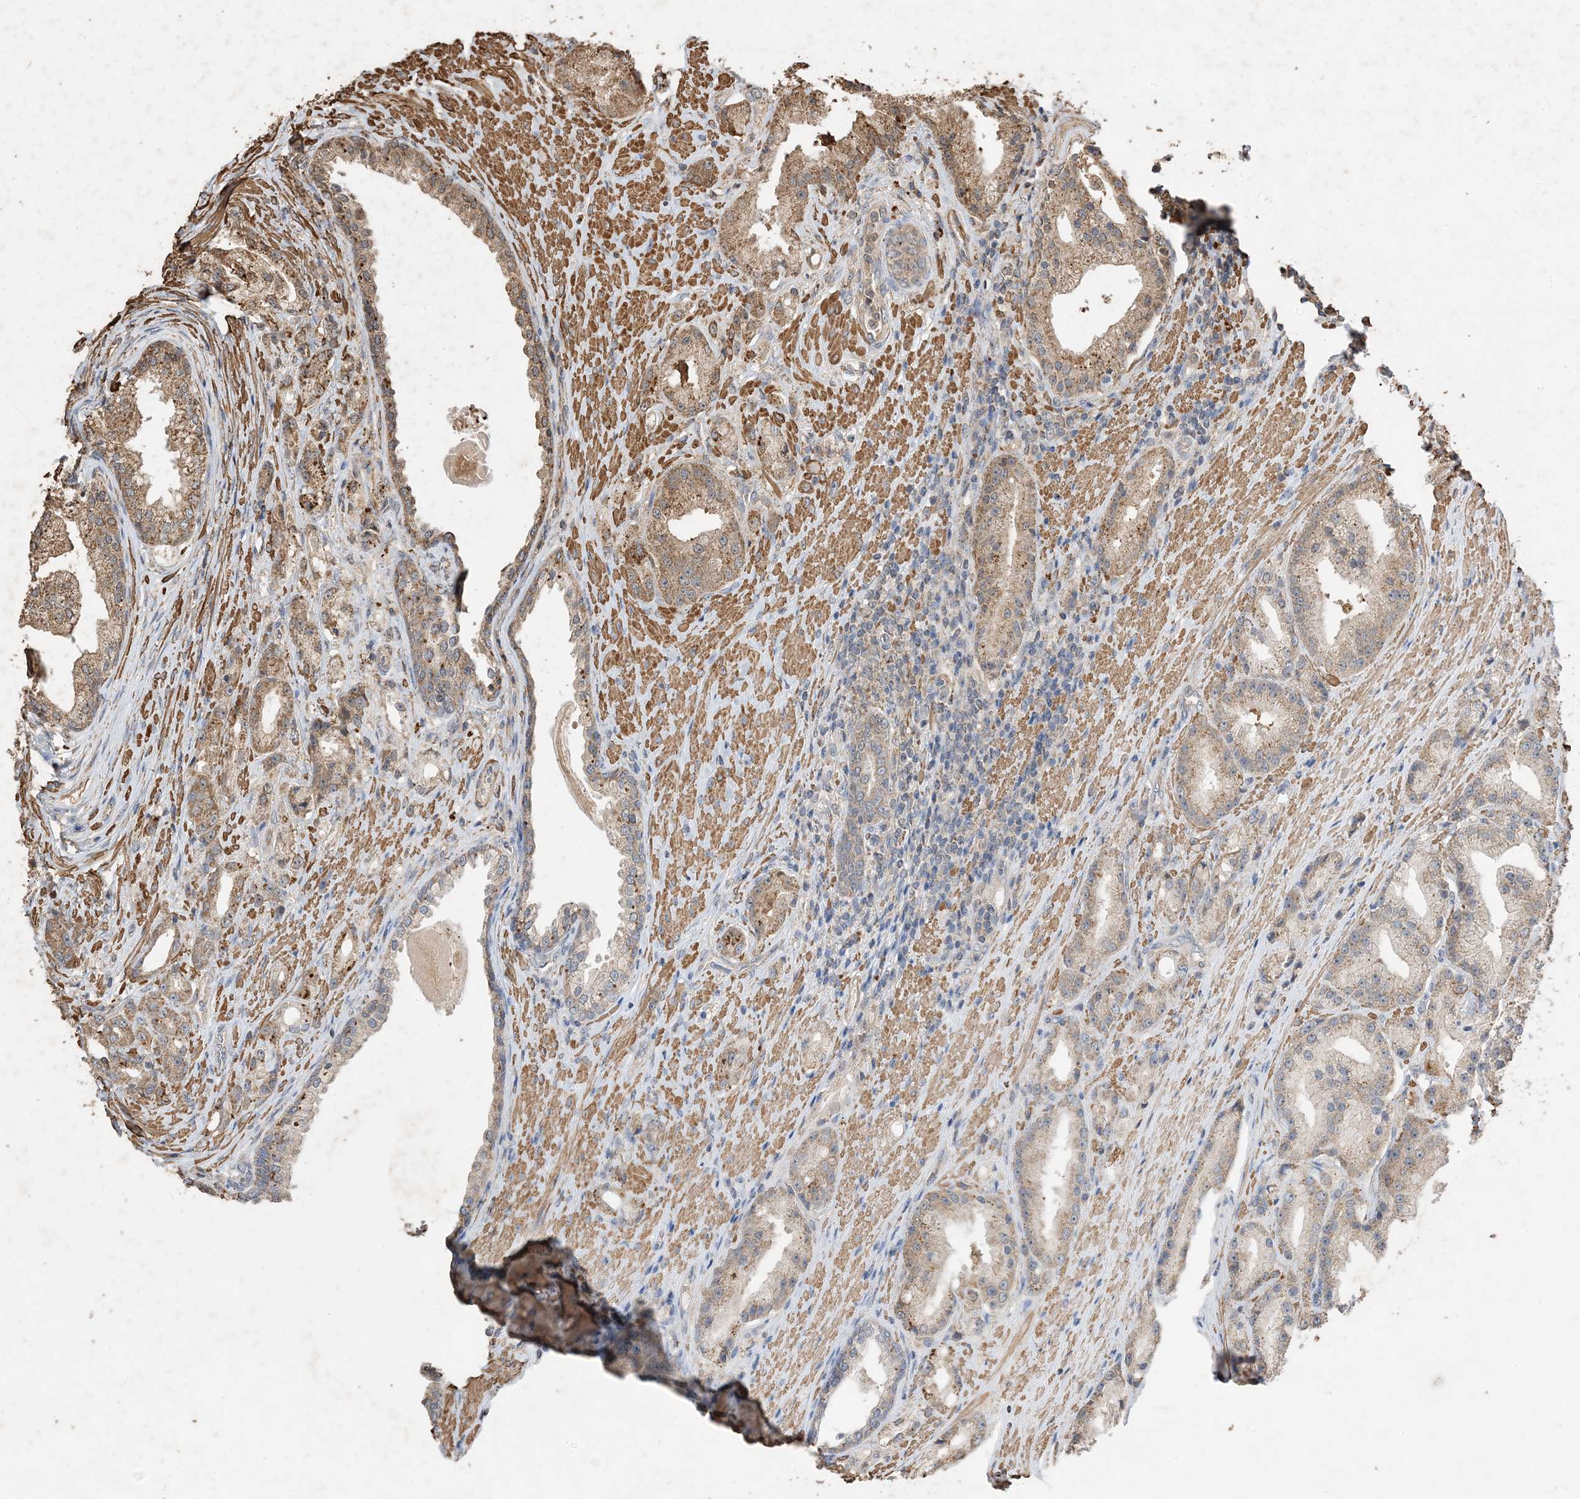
{"staining": {"intensity": "moderate", "quantity": "<25%", "location": "cytoplasmic/membranous"}, "tissue": "prostate cancer", "cell_type": "Tumor cells", "image_type": "cancer", "snomed": [{"axis": "morphology", "description": "Adenocarcinoma, Low grade"}, {"axis": "topography", "description": "Prostate"}], "caption": "The photomicrograph displays immunohistochemical staining of adenocarcinoma (low-grade) (prostate). There is moderate cytoplasmic/membranous expression is identified in about <25% of tumor cells.", "gene": "HPS4", "patient": {"sex": "male", "age": 67}}